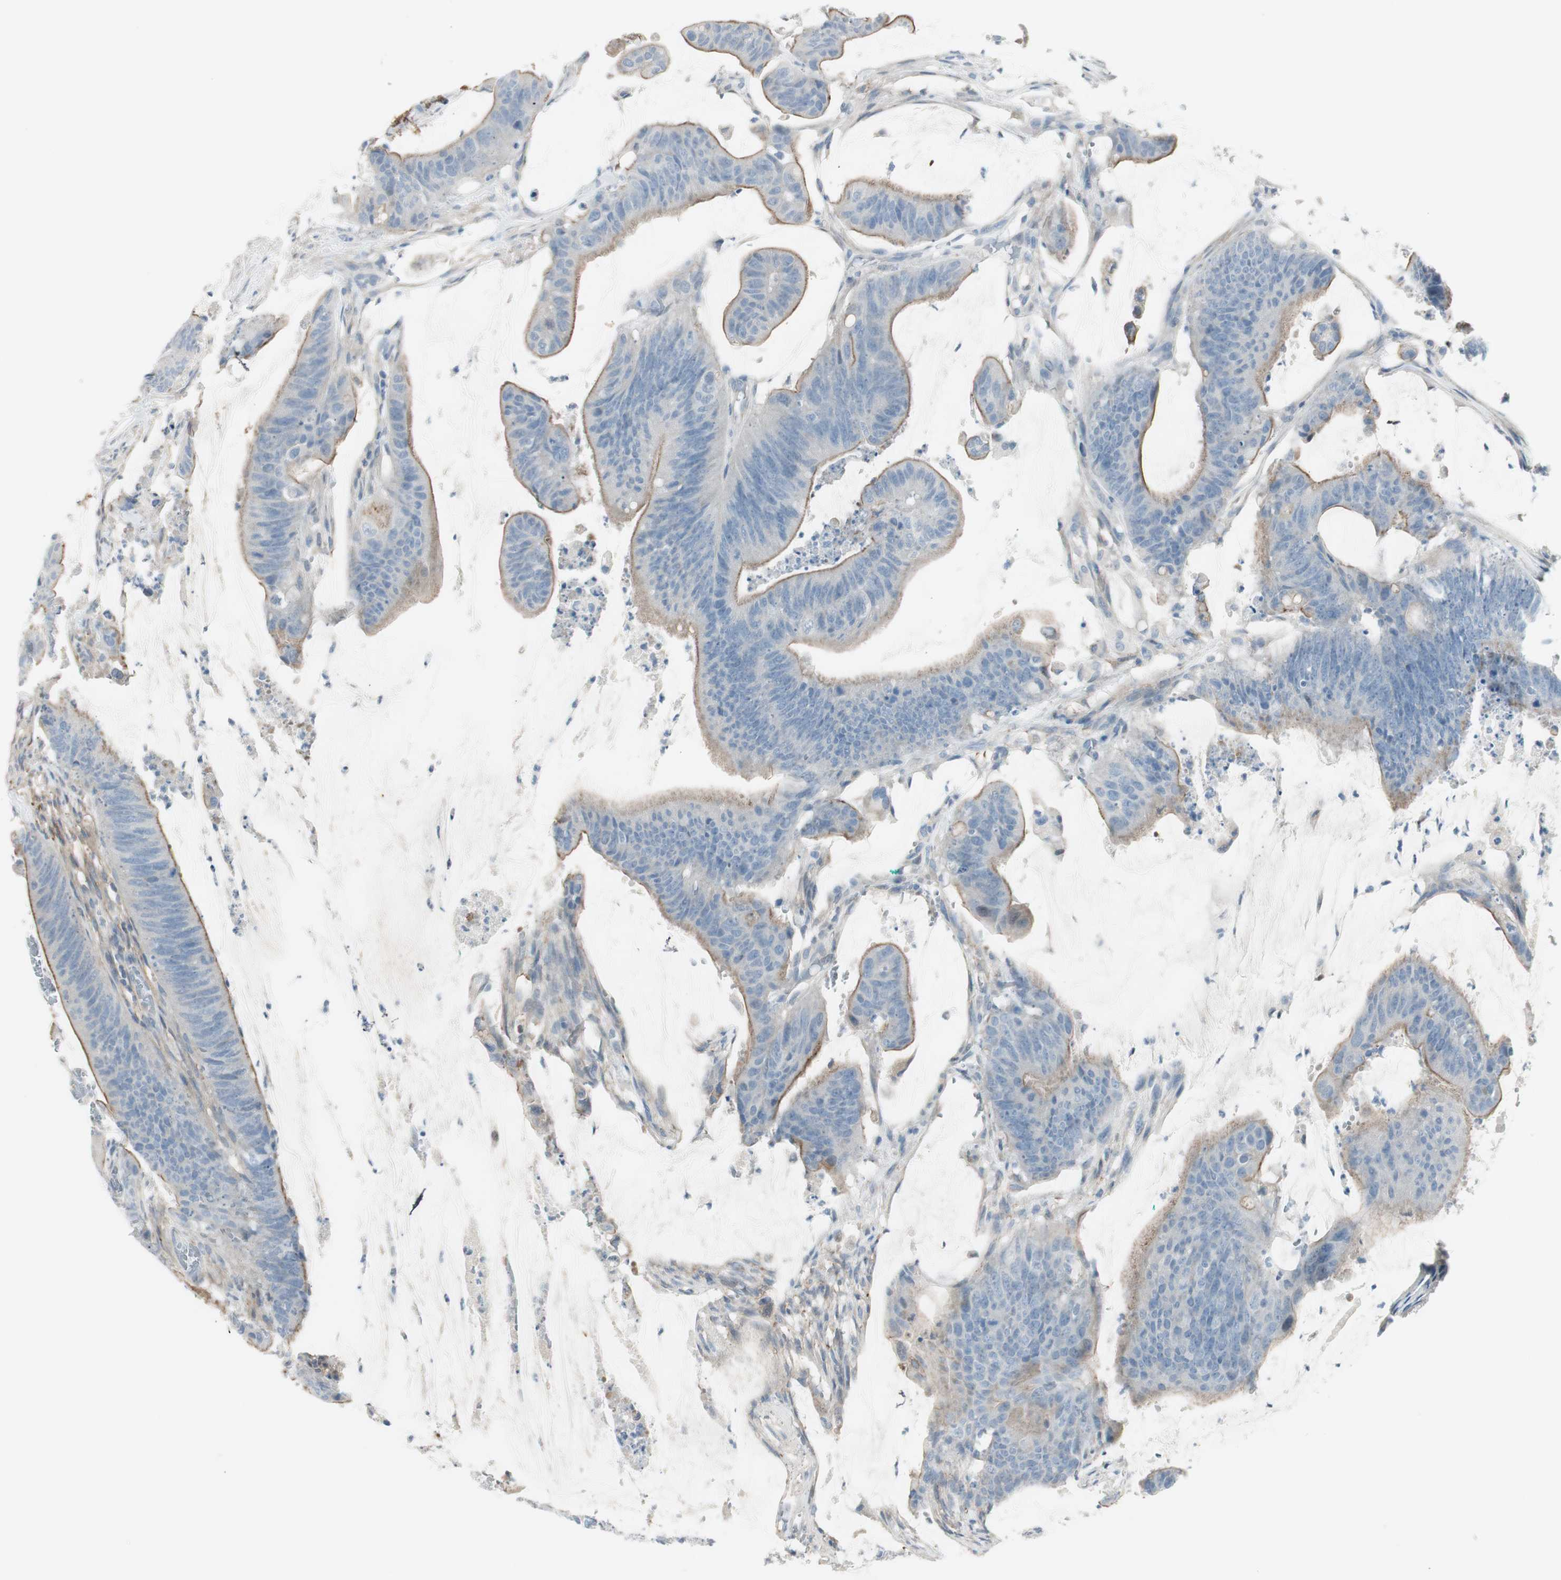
{"staining": {"intensity": "moderate", "quantity": "<25%", "location": "cytoplasmic/membranous"}, "tissue": "colorectal cancer", "cell_type": "Tumor cells", "image_type": "cancer", "snomed": [{"axis": "morphology", "description": "Adenocarcinoma, NOS"}, {"axis": "topography", "description": "Rectum"}], "caption": "A brown stain labels moderate cytoplasmic/membranous expression of a protein in colorectal adenocarcinoma tumor cells.", "gene": "CACNA2D1", "patient": {"sex": "female", "age": 66}}